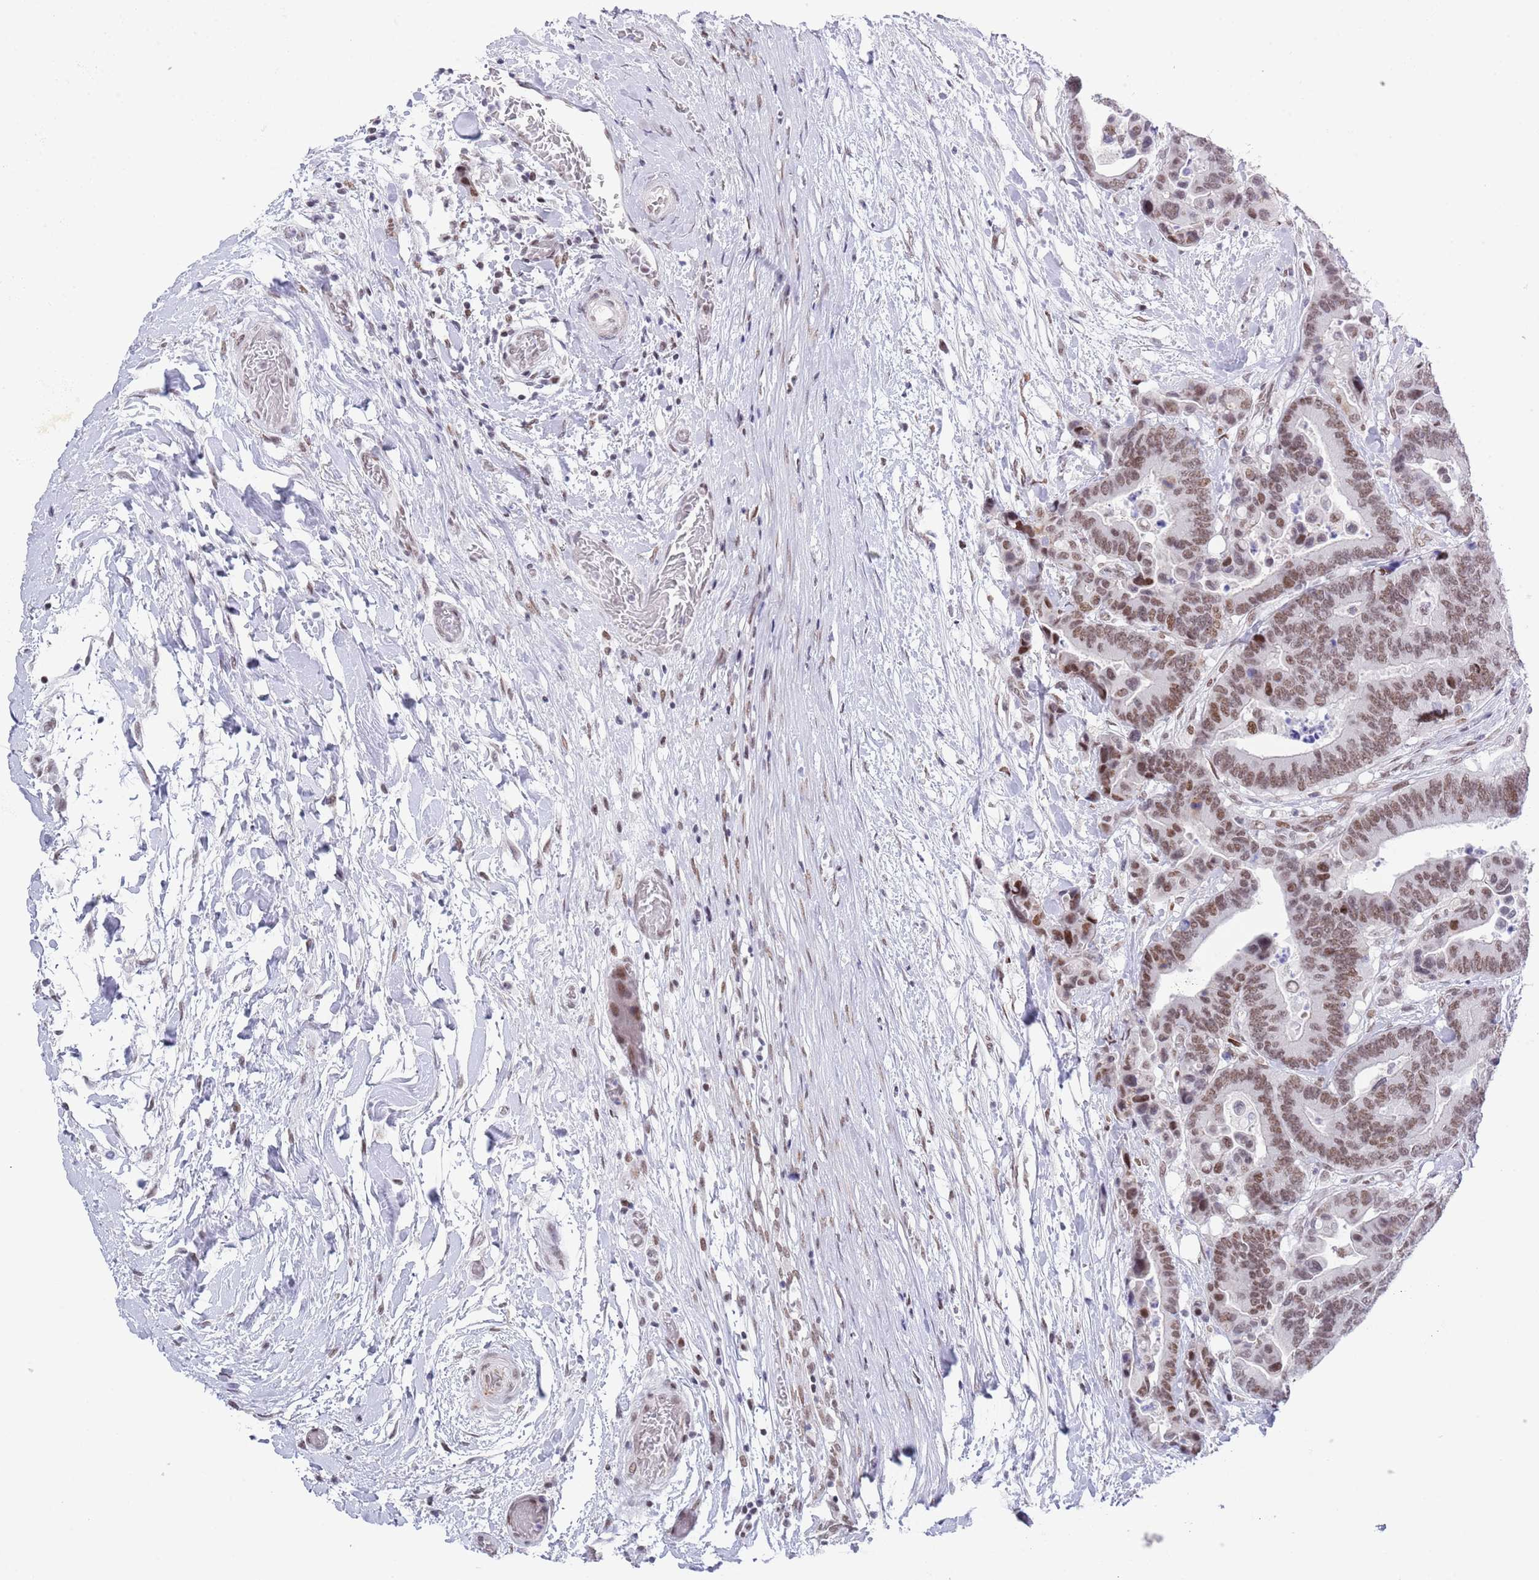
{"staining": {"intensity": "moderate", "quantity": ">75%", "location": "nuclear"}, "tissue": "colorectal cancer", "cell_type": "Tumor cells", "image_type": "cancer", "snomed": [{"axis": "morphology", "description": "Adenocarcinoma, NOS"}, {"axis": "topography", "description": "Colon"}], "caption": "Colorectal cancer stained with a protein marker exhibits moderate staining in tumor cells.", "gene": "ZNF382", "patient": {"sex": "male", "age": 82}}